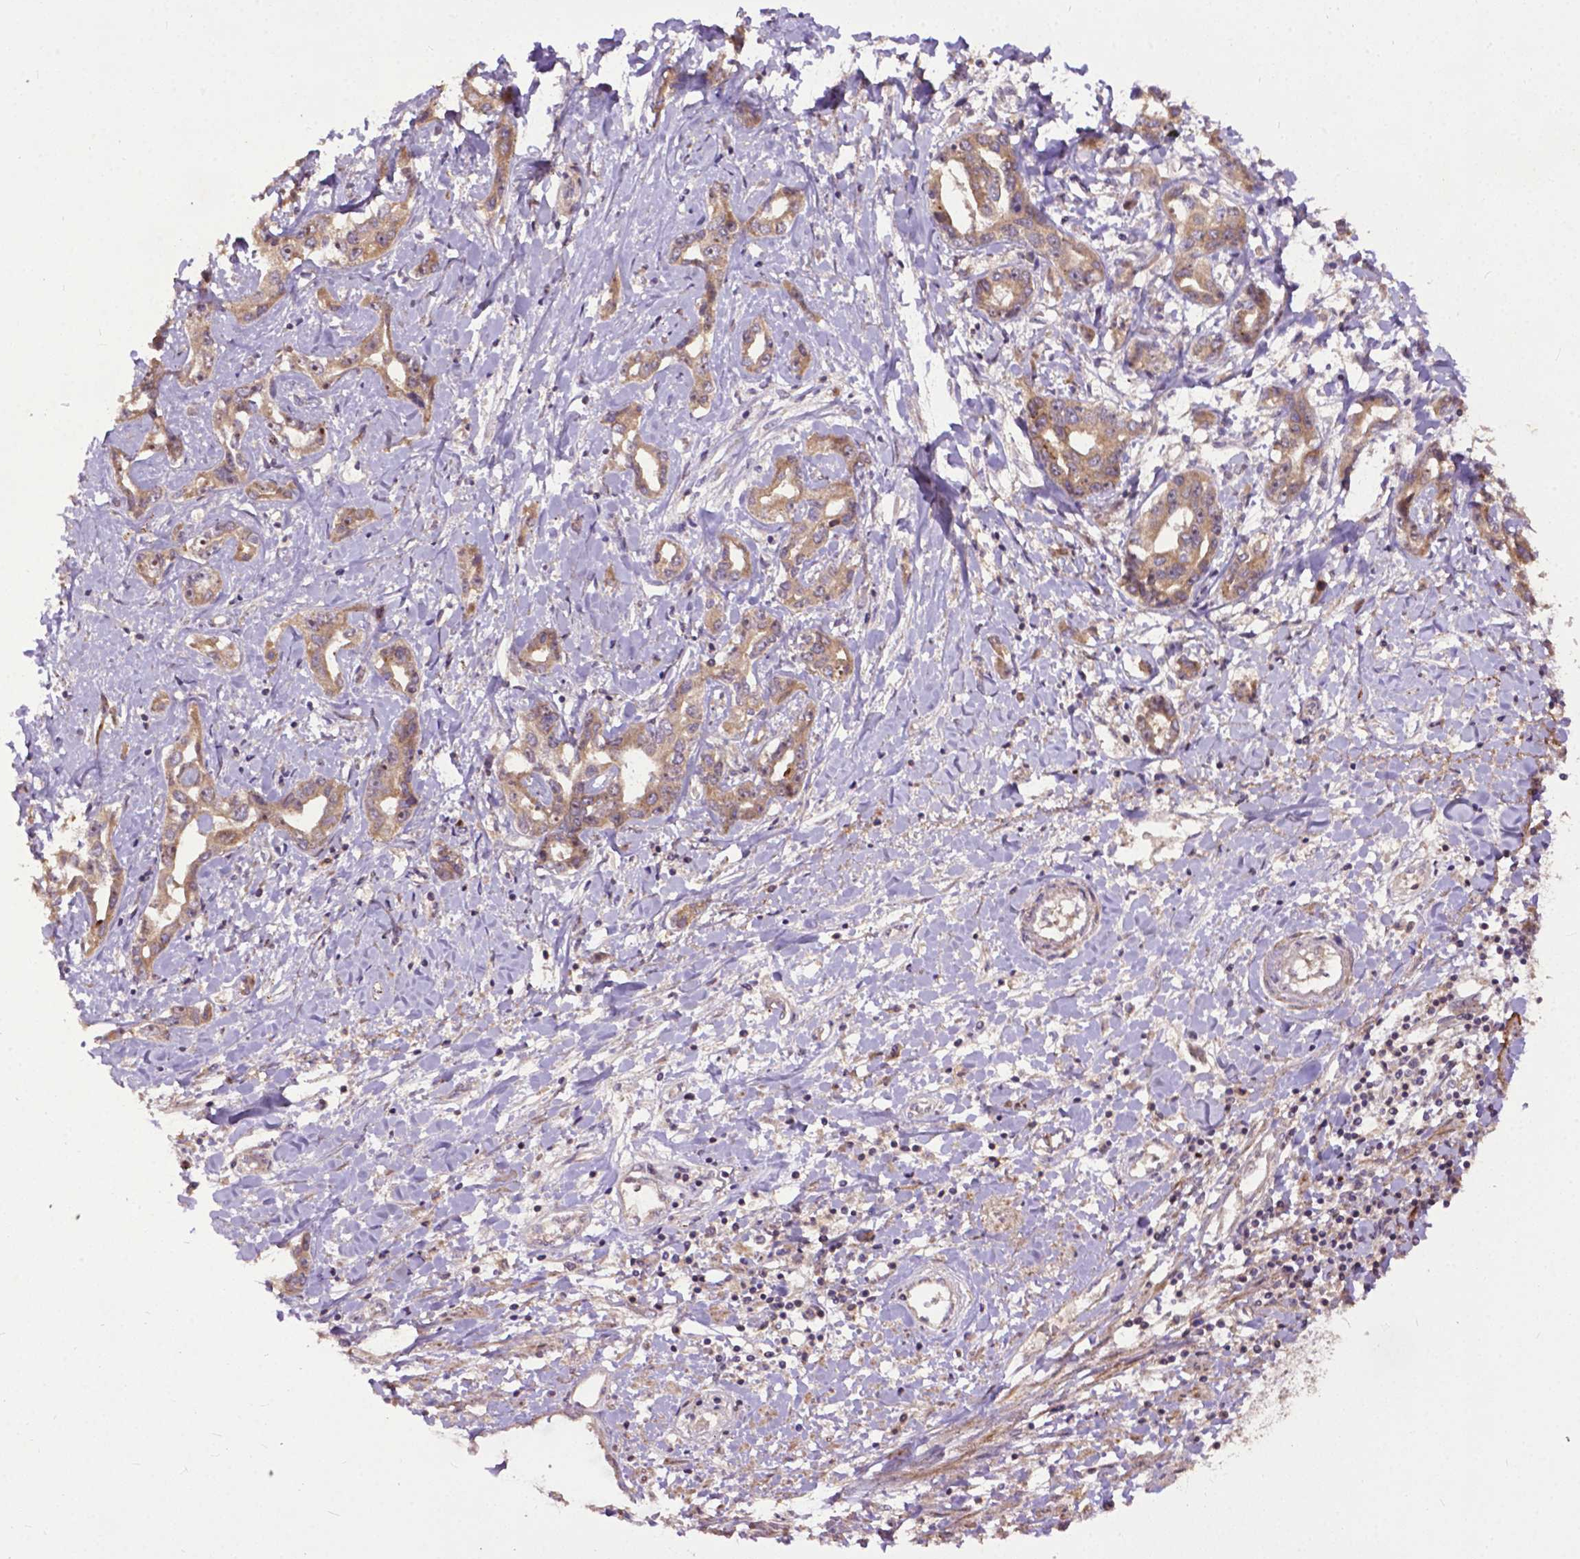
{"staining": {"intensity": "weak", "quantity": ">75%", "location": "cytoplasmic/membranous"}, "tissue": "liver cancer", "cell_type": "Tumor cells", "image_type": "cancer", "snomed": [{"axis": "morphology", "description": "Cholangiocarcinoma"}, {"axis": "topography", "description": "Liver"}], "caption": "A brown stain labels weak cytoplasmic/membranous positivity of a protein in liver cancer tumor cells.", "gene": "PARP3", "patient": {"sex": "male", "age": 59}}